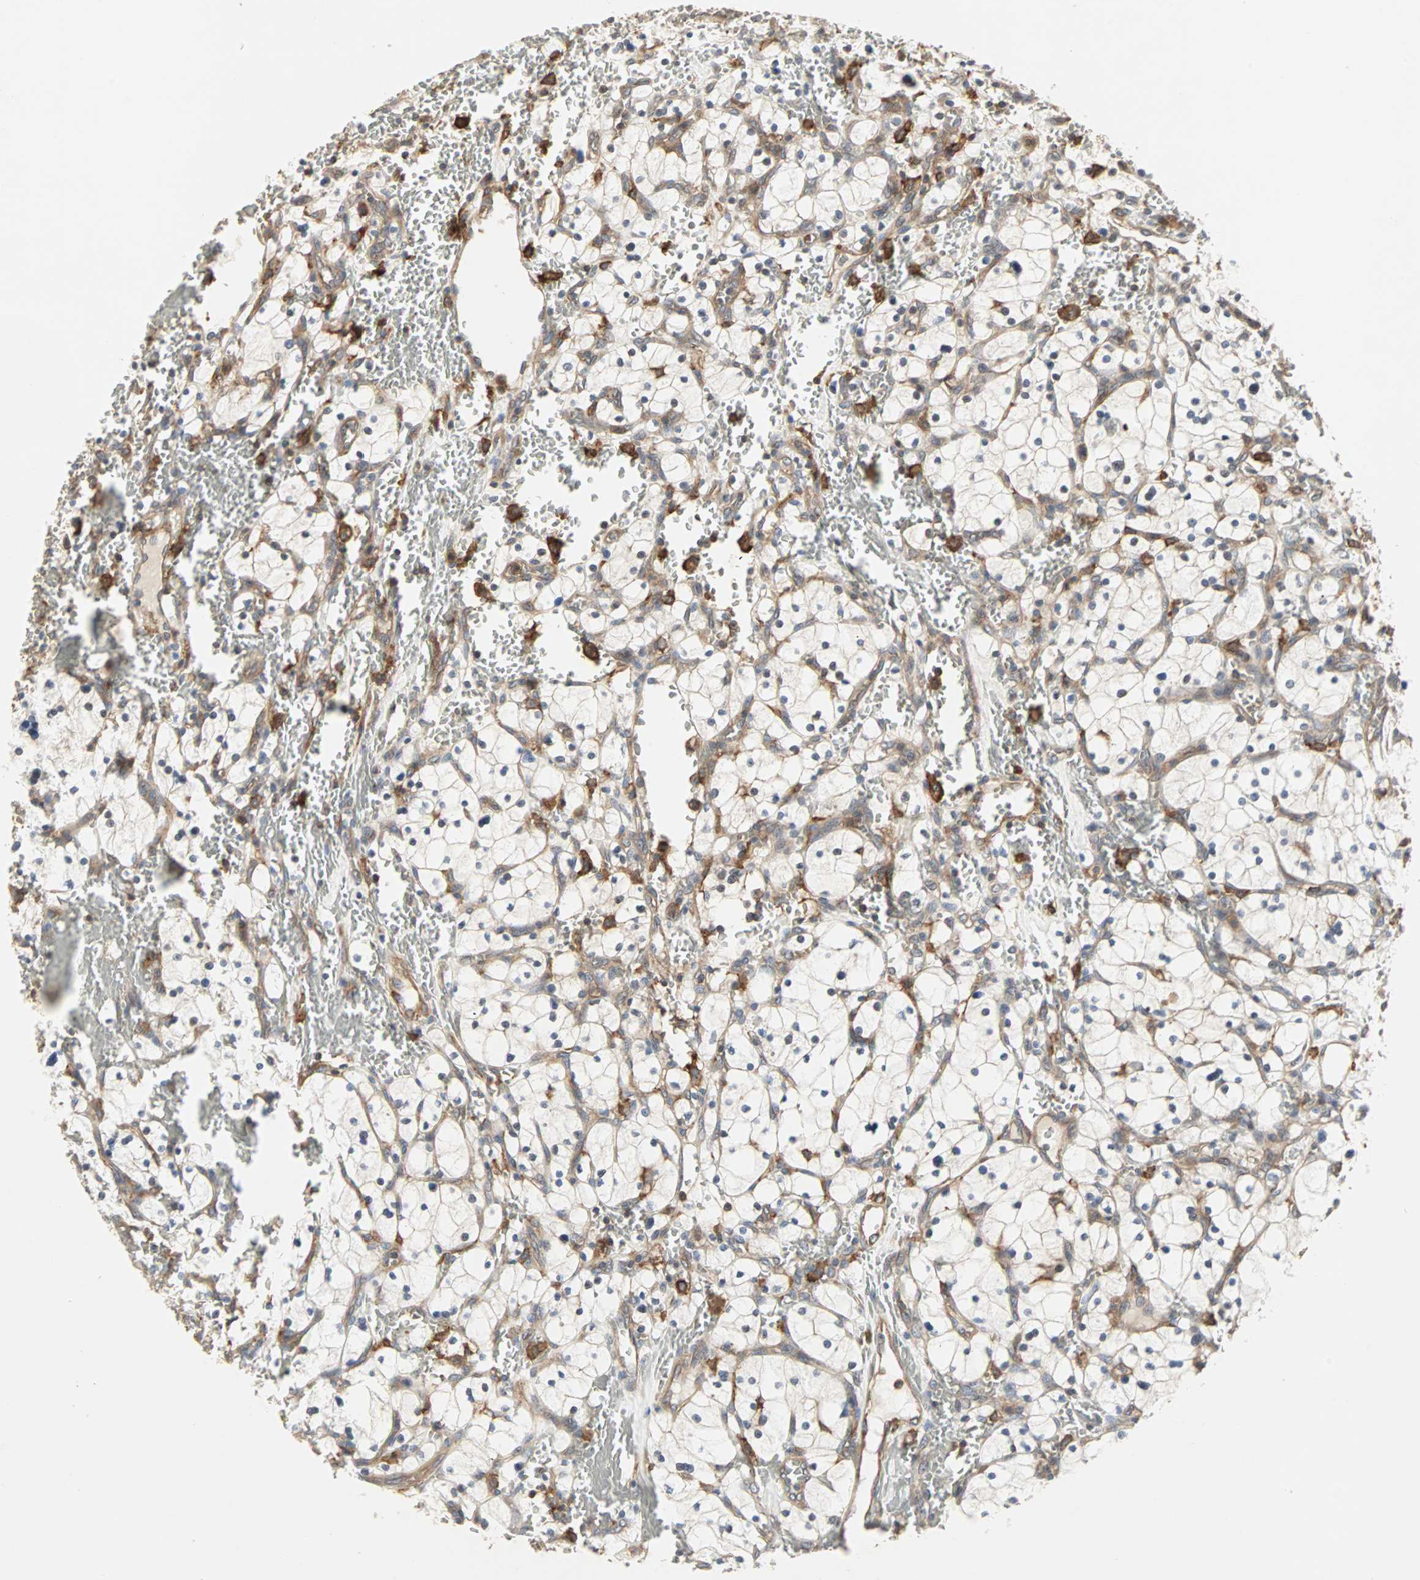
{"staining": {"intensity": "weak", "quantity": ">75%", "location": "cytoplasmic/membranous"}, "tissue": "renal cancer", "cell_type": "Tumor cells", "image_type": "cancer", "snomed": [{"axis": "morphology", "description": "Adenocarcinoma, NOS"}, {"axis": "topography", "description": "Kidney"}], "caption": "This image exhibits renal cancer (adenocarcinoma) stained with IHC to label a protein in brown. The cytoplasmic/membranous of tumor cells show weak positivity for the protein. Nuclei are counter-stained blue.", "gene": "GNAI2", "patient": {"sex": "female", "age": 83}}